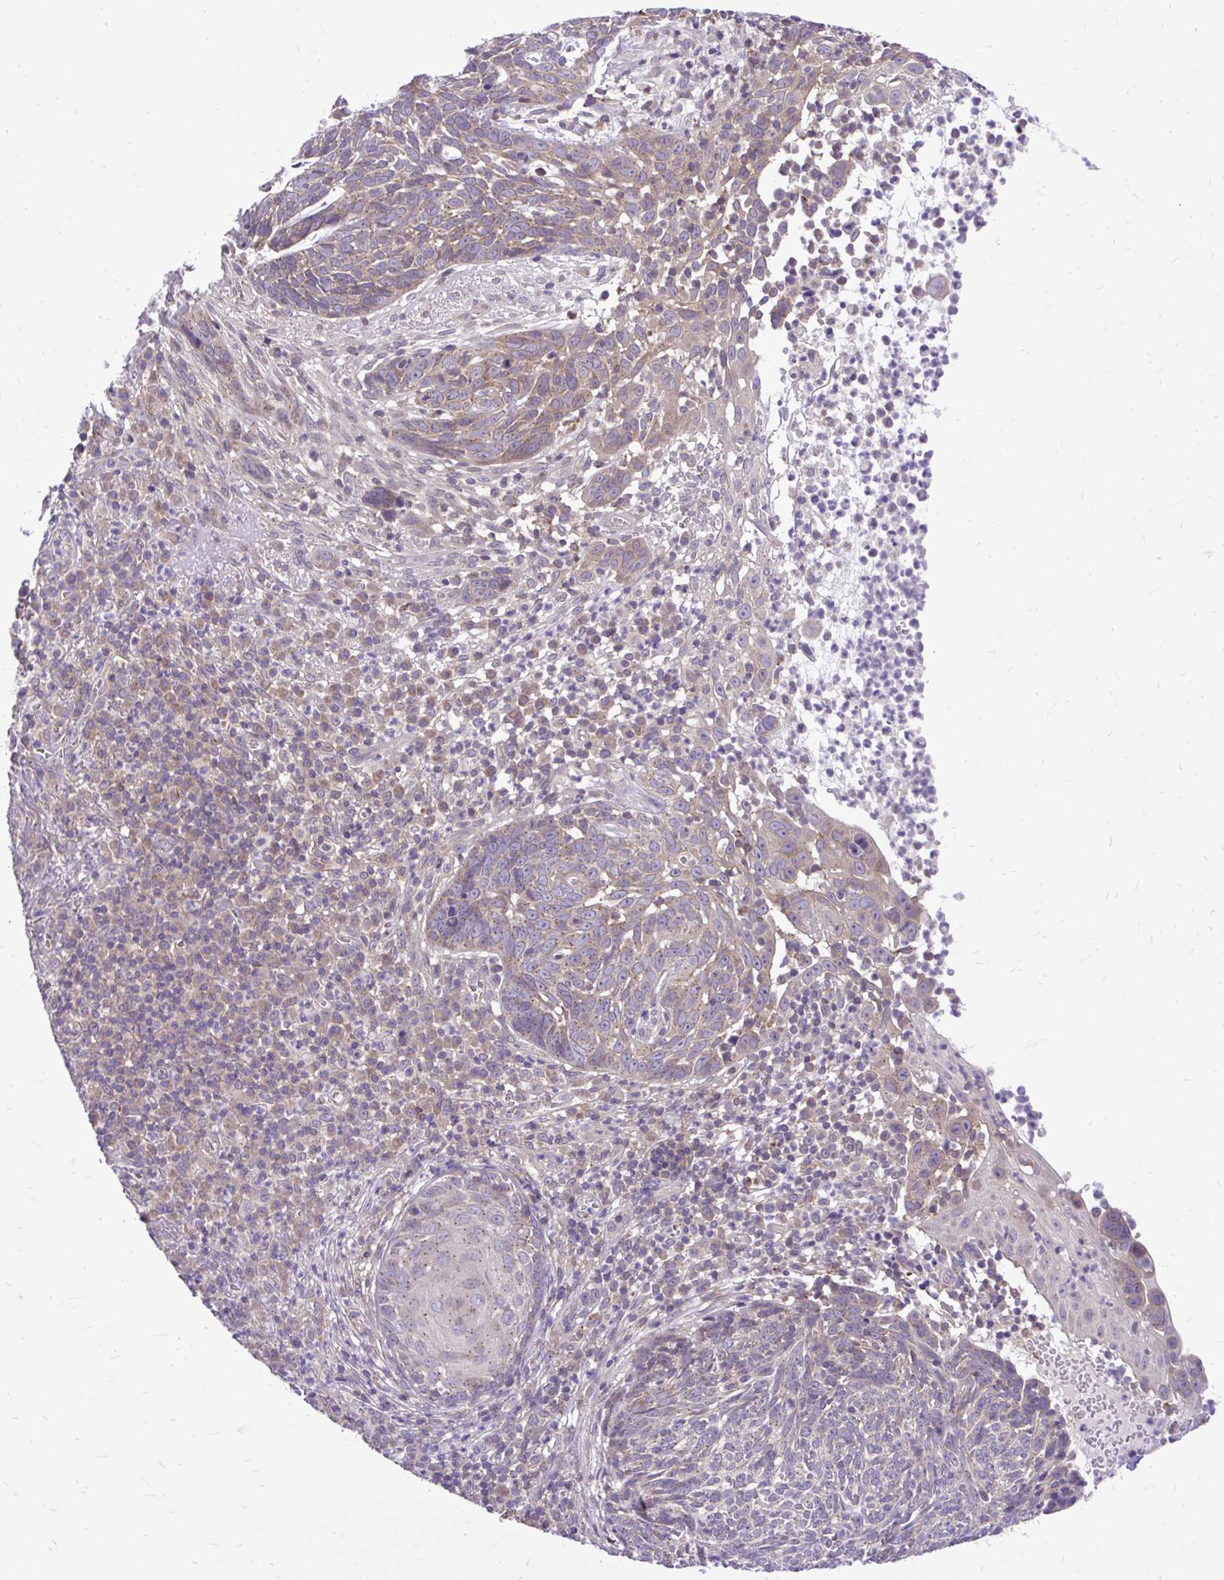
{"staining": {"intensity": "weak", "quantity": ">75%", "location": "cytoplasmic/membranous"}, "tissue": "skin cancer", "cell_type": "Tumor cells", "image_type": "cancer", "snomed": [{"axis": "morphology", "description": "Basal cell carcinoma"}, {"axis": "topography", "description": "Skin"}, {"axis": "topography", "description": "Skin of face"}], "caption": "Weak cytoplasmic/membranous staining is appreciated in approximately >75% of tumor cells in skin basal cell carcinoma. Immunohistochemistry (ihc) stains the protein of interest in brown and the nuclei are stained blue.", "gene": "CEACAM18", "patient": {"sex": "female", "age": 95}}